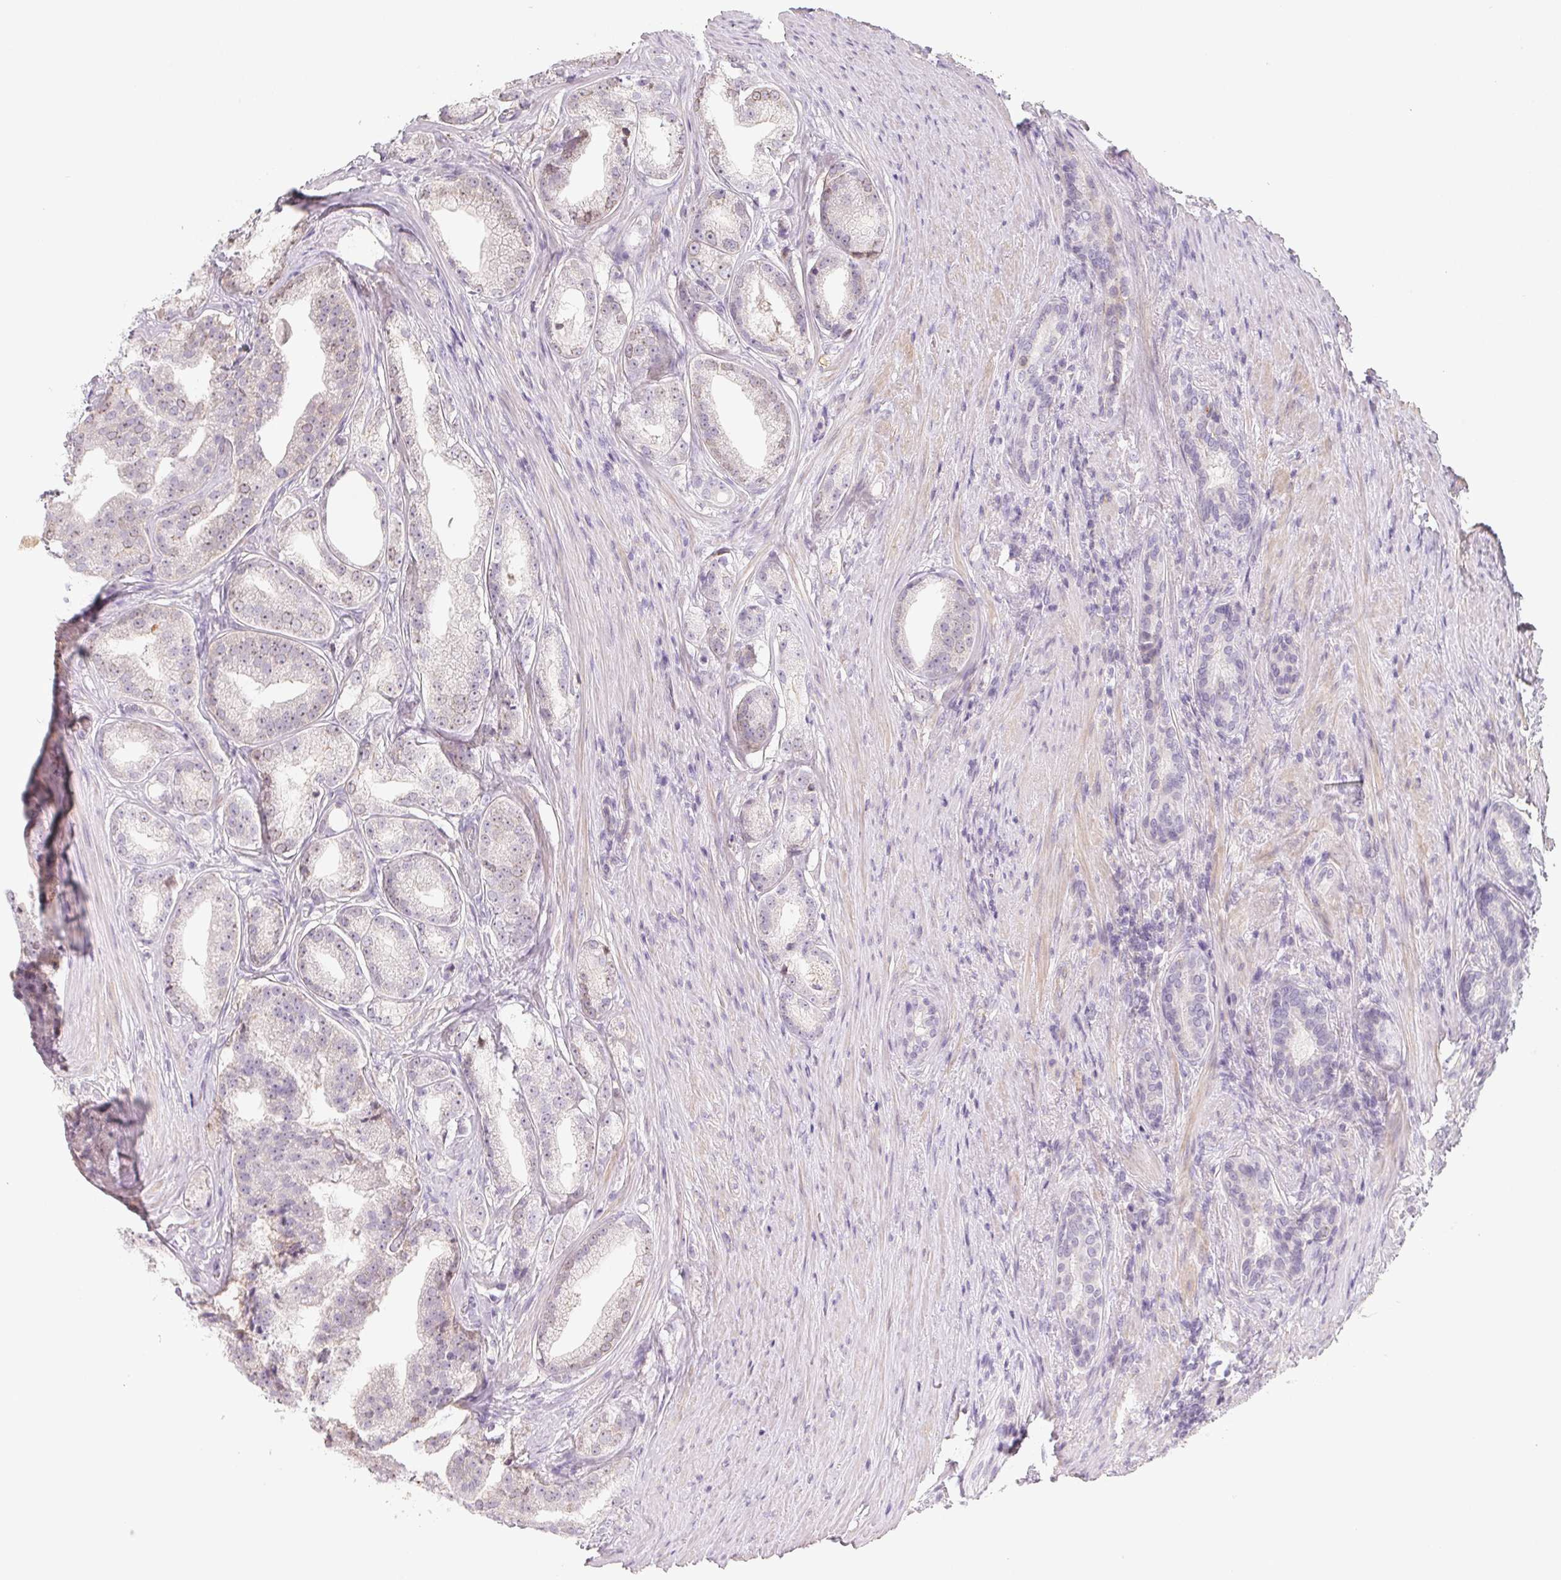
{"staining": {"intensity": "weak", "quantity": "<25%", "location": "cytoplasmic/membranous"}, "tissue": "prostate cancer", "cell_type": "Tumor cells", "image_type": "cancer", "snomed": [{"axis": "morphology", "description": "Adenocarcinoma, Low grade"}, {"axis": "topography", "description": "Prostate"}], "caption": "An immunohistochemistry (IHC) image of prostate adenocarcinoma (low-grade) is shown. There is no staining in tumor cells of prostate adenocarcinoma (low-grade).", "gene": "LRRC23", "patient": {"sex": "male", "age": 65}}